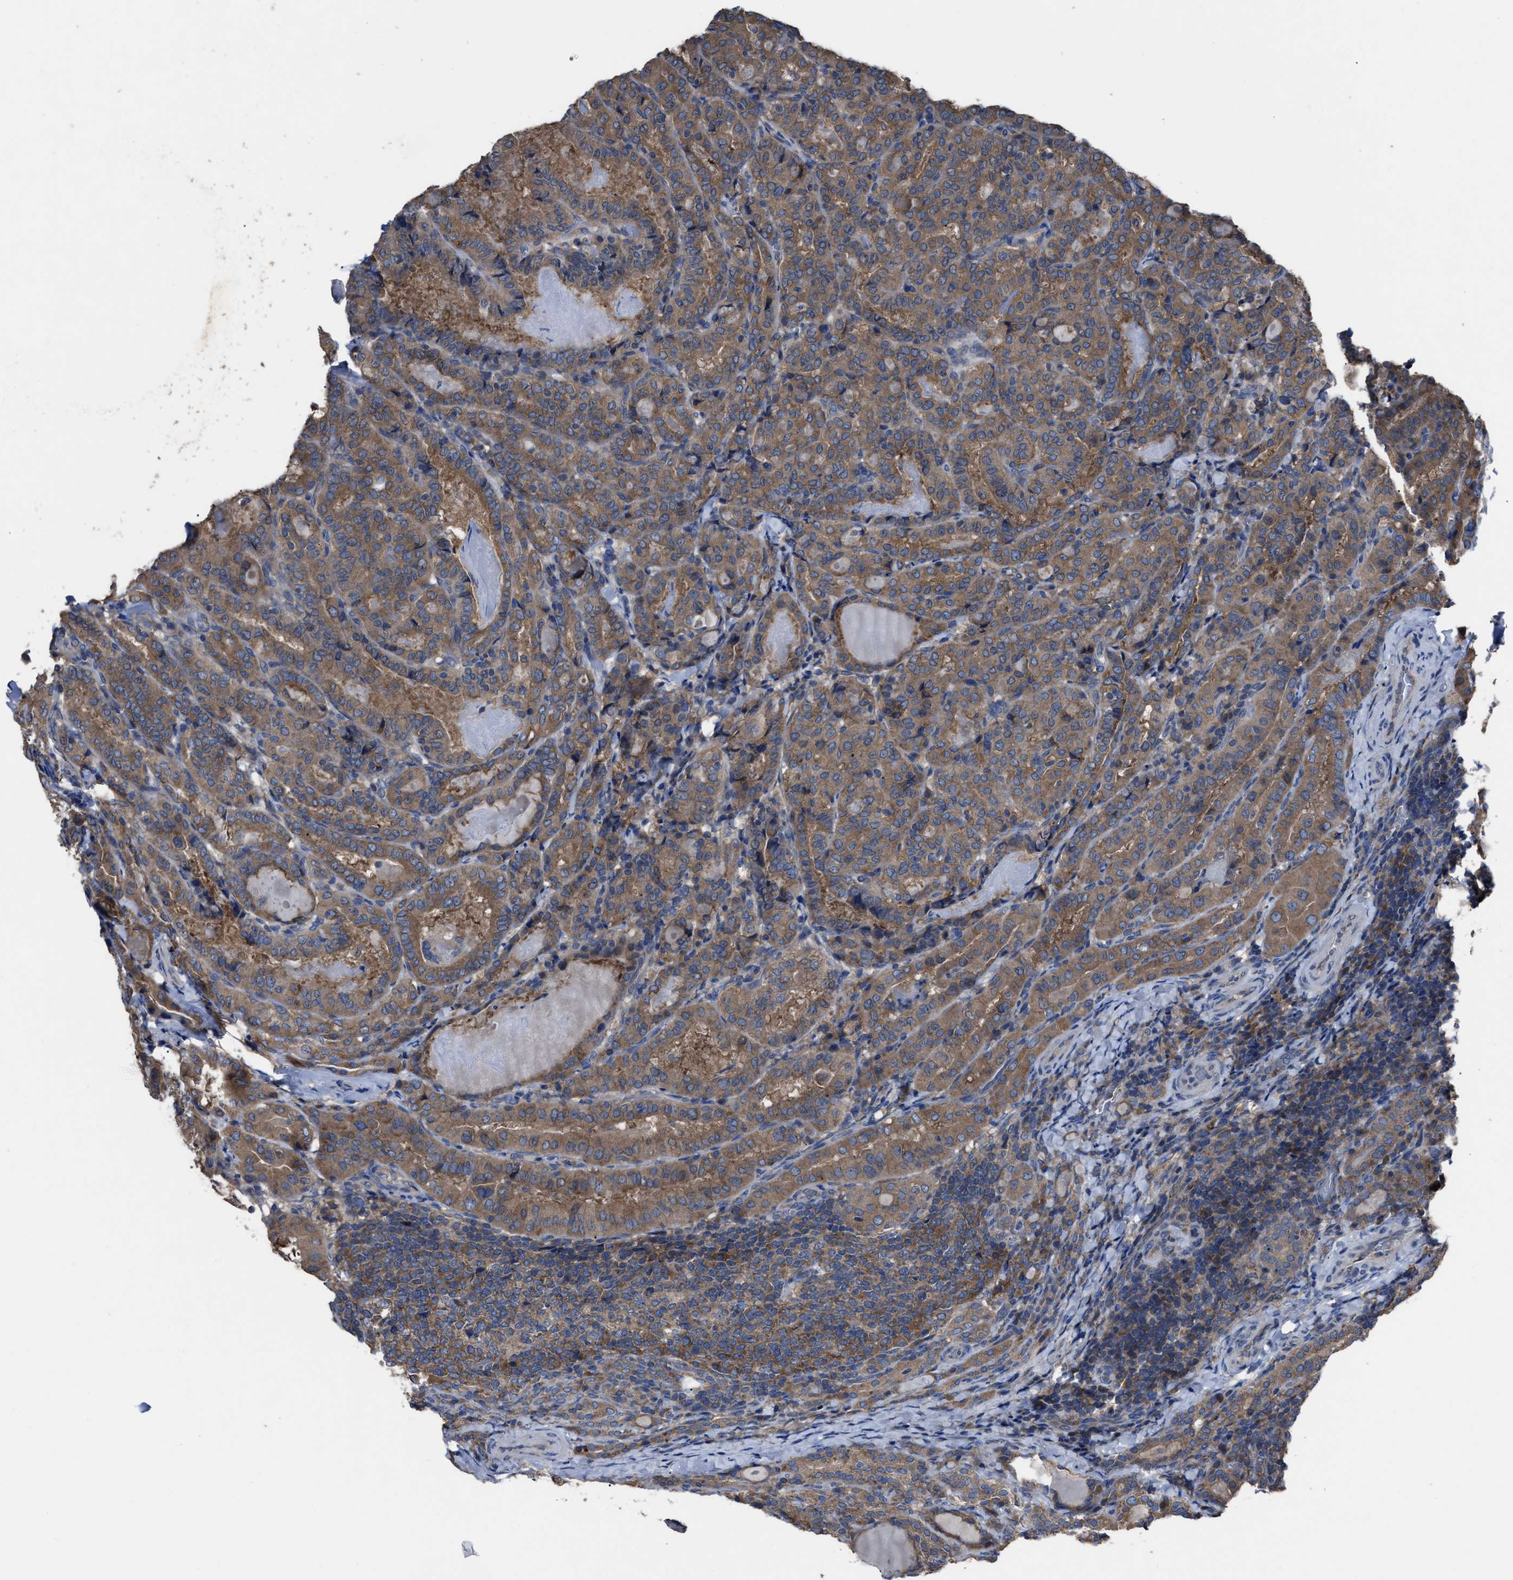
{"staining": {"intensity": "moderate", "quantity": ">75%", "location": "cytoplasmic/membranous"}, "tissue": "thyroid cancer", "cell_type": "Tumor cells", "image_type": "cancer", "snomed": [{"axis": "morphology", "description": "Papillary adenocarcinoma, NOS"}, {"axis": "topography", "description": "Thyroid gland"}], "caption": "IHC (DAB) staining of human thyroid papillary adenocarcinoma exhibits moderate cytoplasmic/membranous protein staining in approximately >75% of tumor cells.", "gene": "UPF1", "patient": {"sex": "female", "age": 42}}